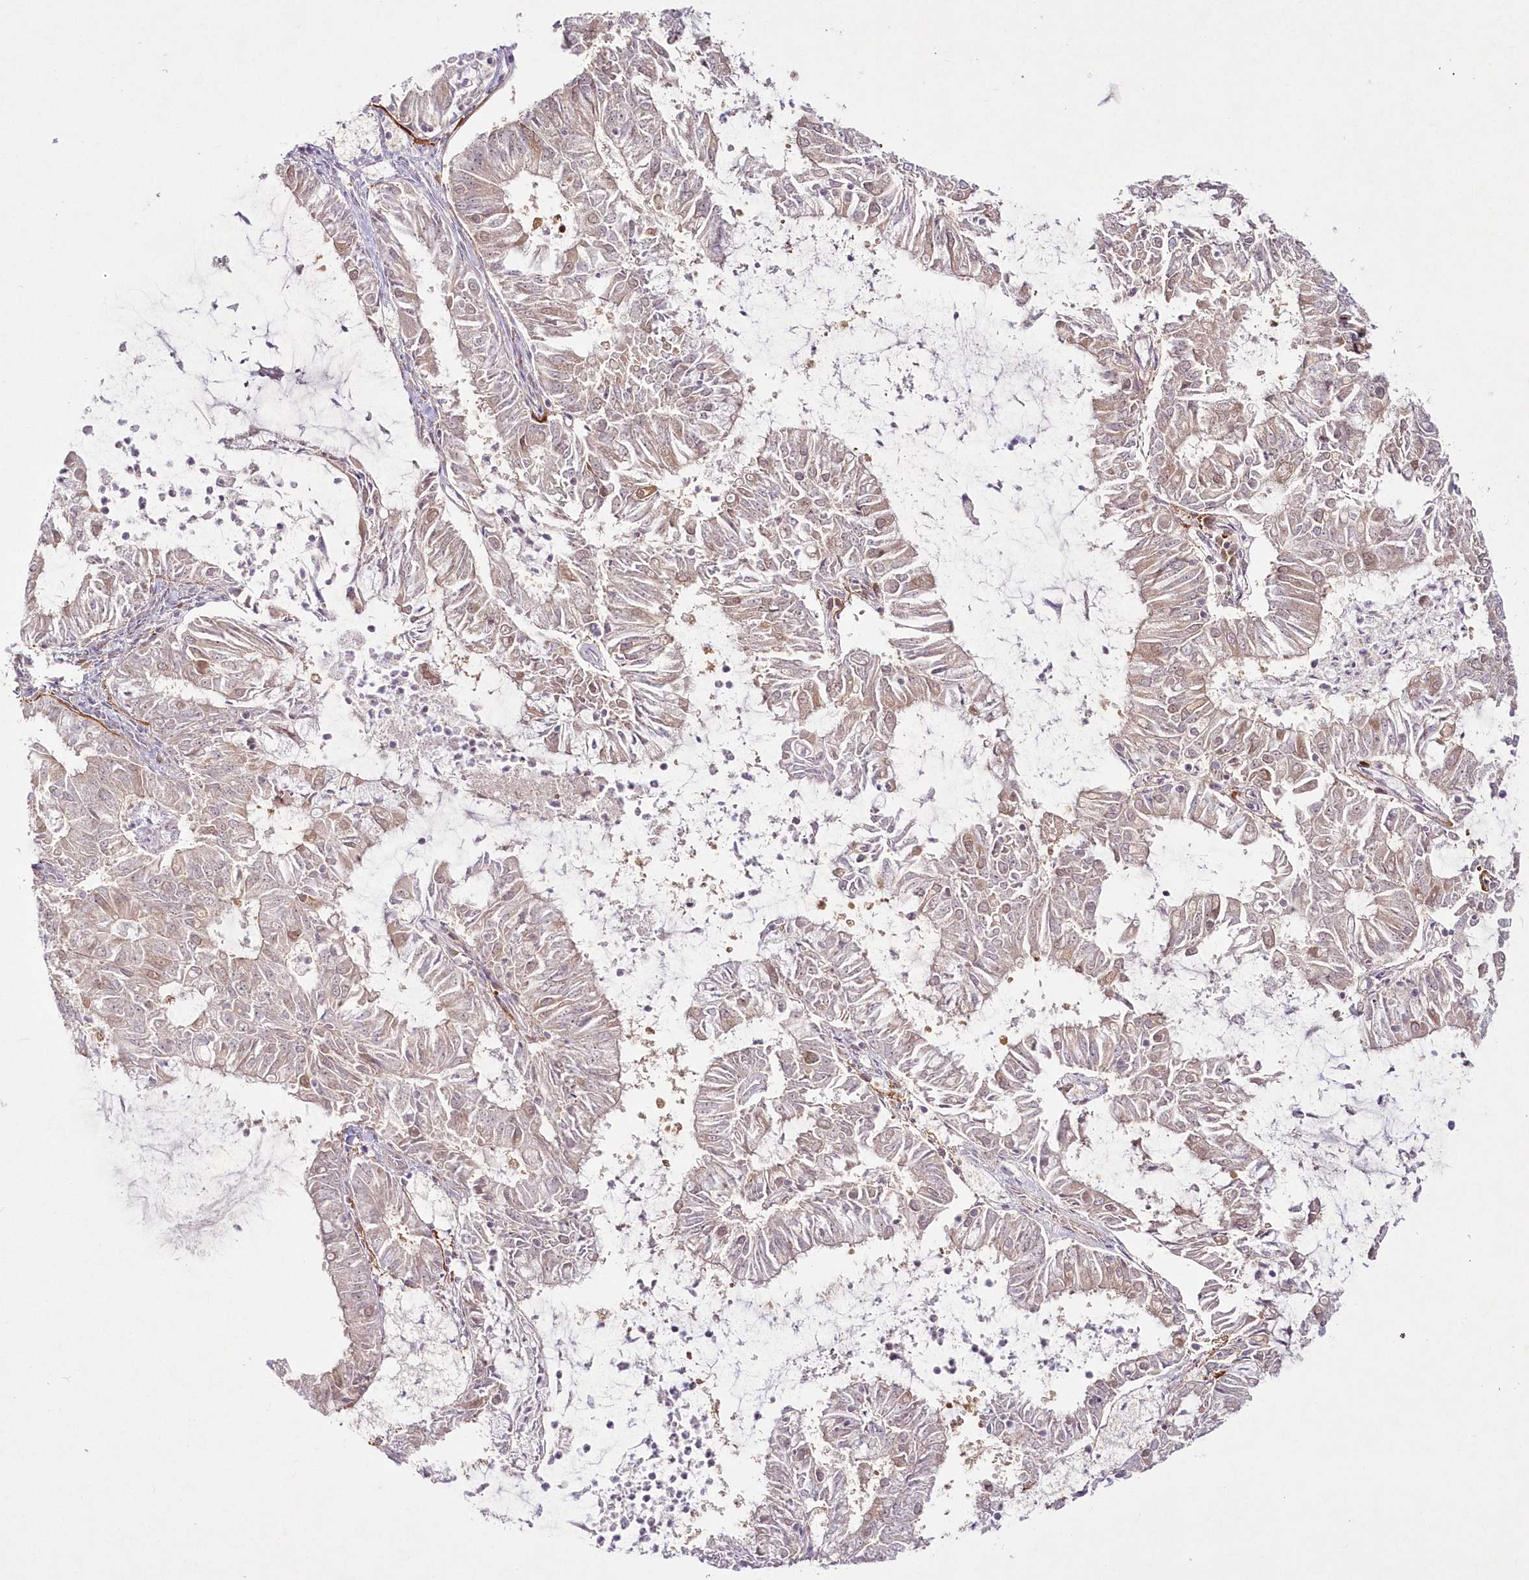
{"staining": {"intensity": "weak", "quantity": "25%-75%", "location": "cytoplasmic/membranous"}, "tissue": "endometrial cancer", "cell_type": "Tumor cells", "image_type": "cancer", "snomed": [{"axis": "morphology", "description": "Adenocarcinoma, NOS"}, {"axis": "topography", "description": "Endometrium"}], "caption": "Immunohistochemical staining of endometrial cancer (adenocarcinoma) exhibits low levels of weak cytoplasmic/membranous protein staining in approximately 25%-75% of tumor cells.", "gene": "IPMK", "patient": {"sex": "female", "age": 57}}